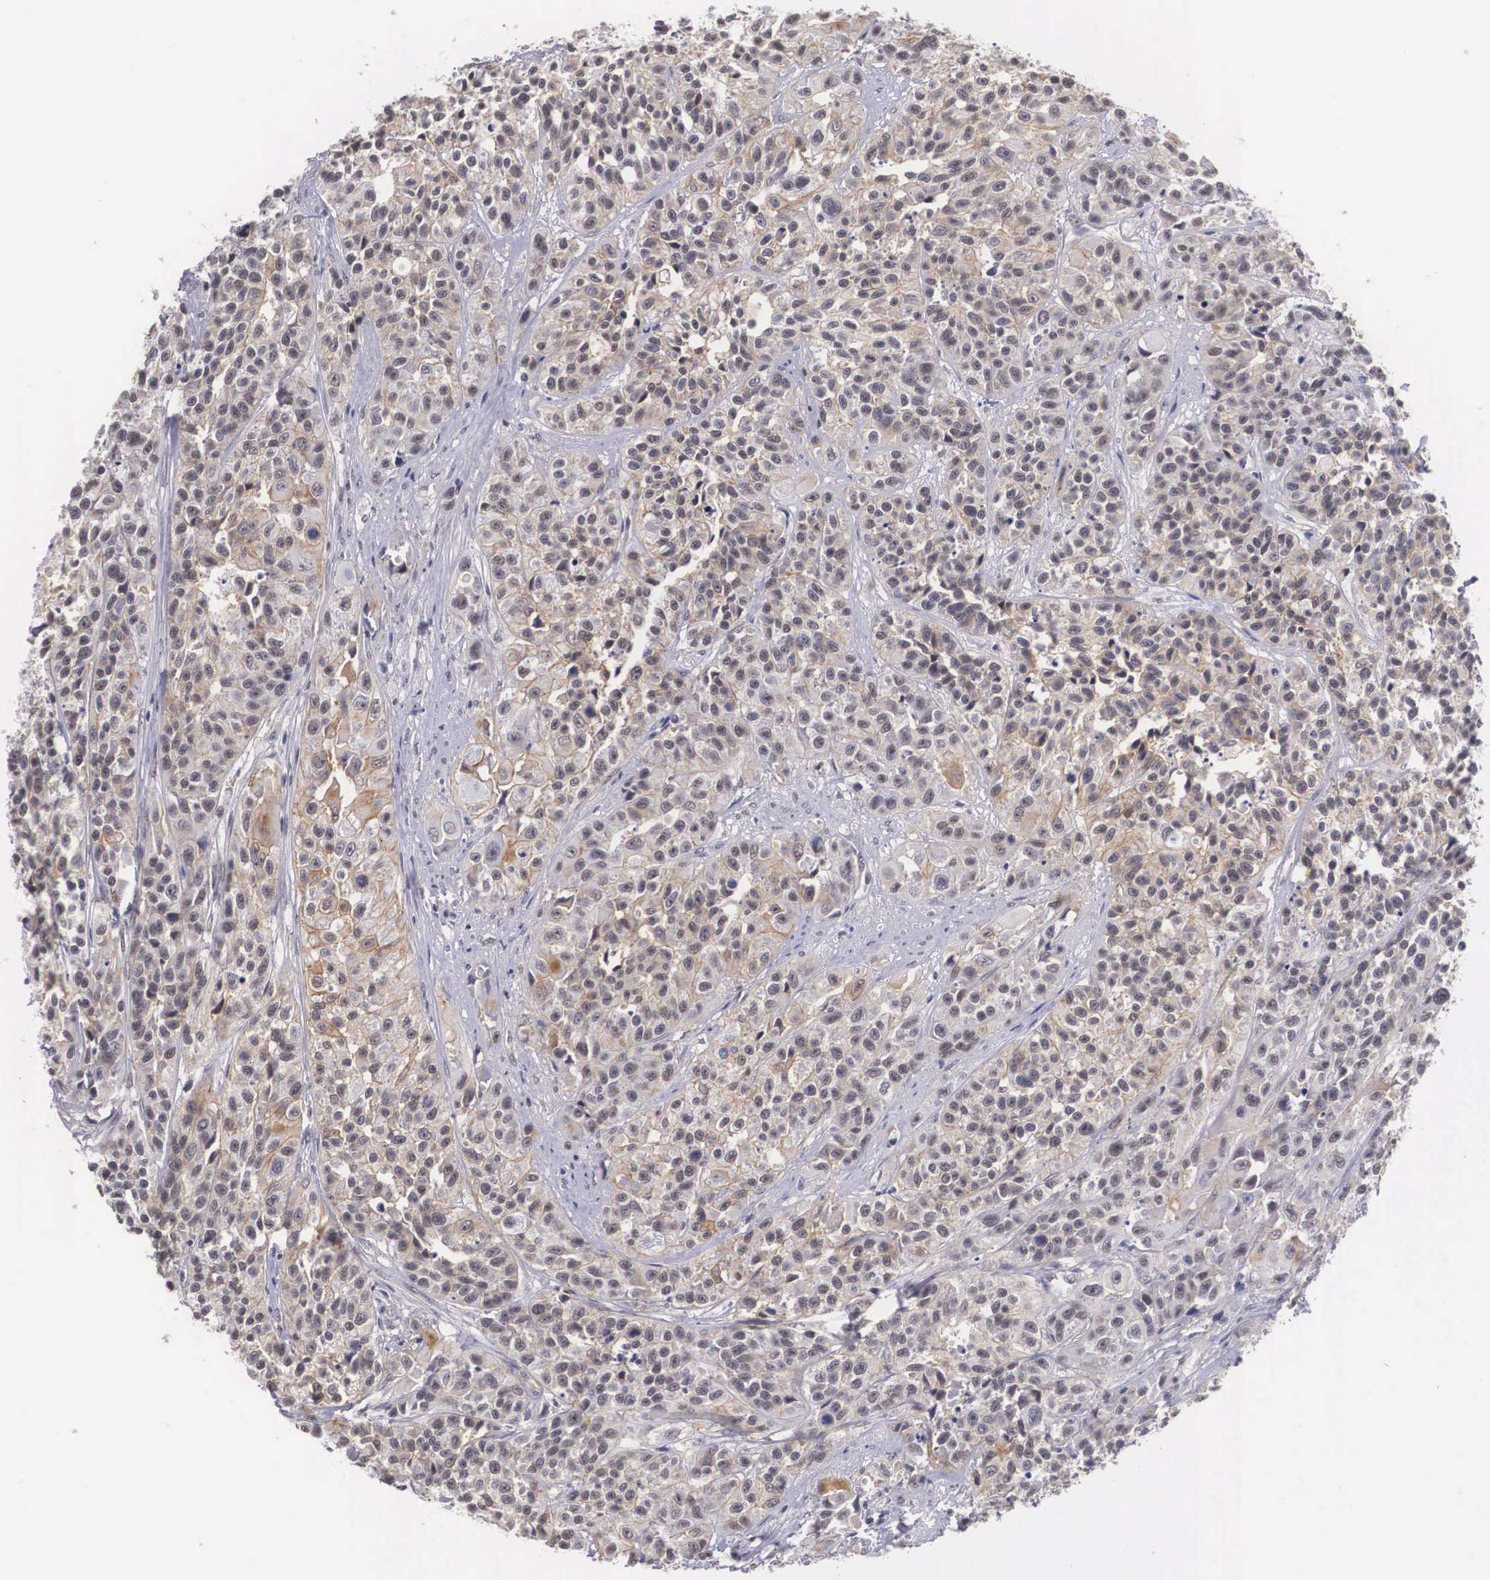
{"staining": {"intensity": "weak", "quantity": "25%-75%", "location": "cytoplasmic/membranous"}, "tissue": "urothelial cancer", "cell_type": "Tumor cells", "image_type": "cancer", "snomed": [{"axis": "morphology", "description": "Urothelial carcinoma, High grade"}, {"axis": "topography", "description": "Urinary bladder"}], "caption": "IHC image of neoplastic tissue: urothelial carcinoma (high-grade) stained using immunohistochemistry shows low levels of weak protein expression localized specifically in the cytoplasmic/membranous of tumor cells, appearing as a cytoplasmic/membranous brown color.", "gene": "NR4A2", "patient": {"sex": "female", "age": 81}}